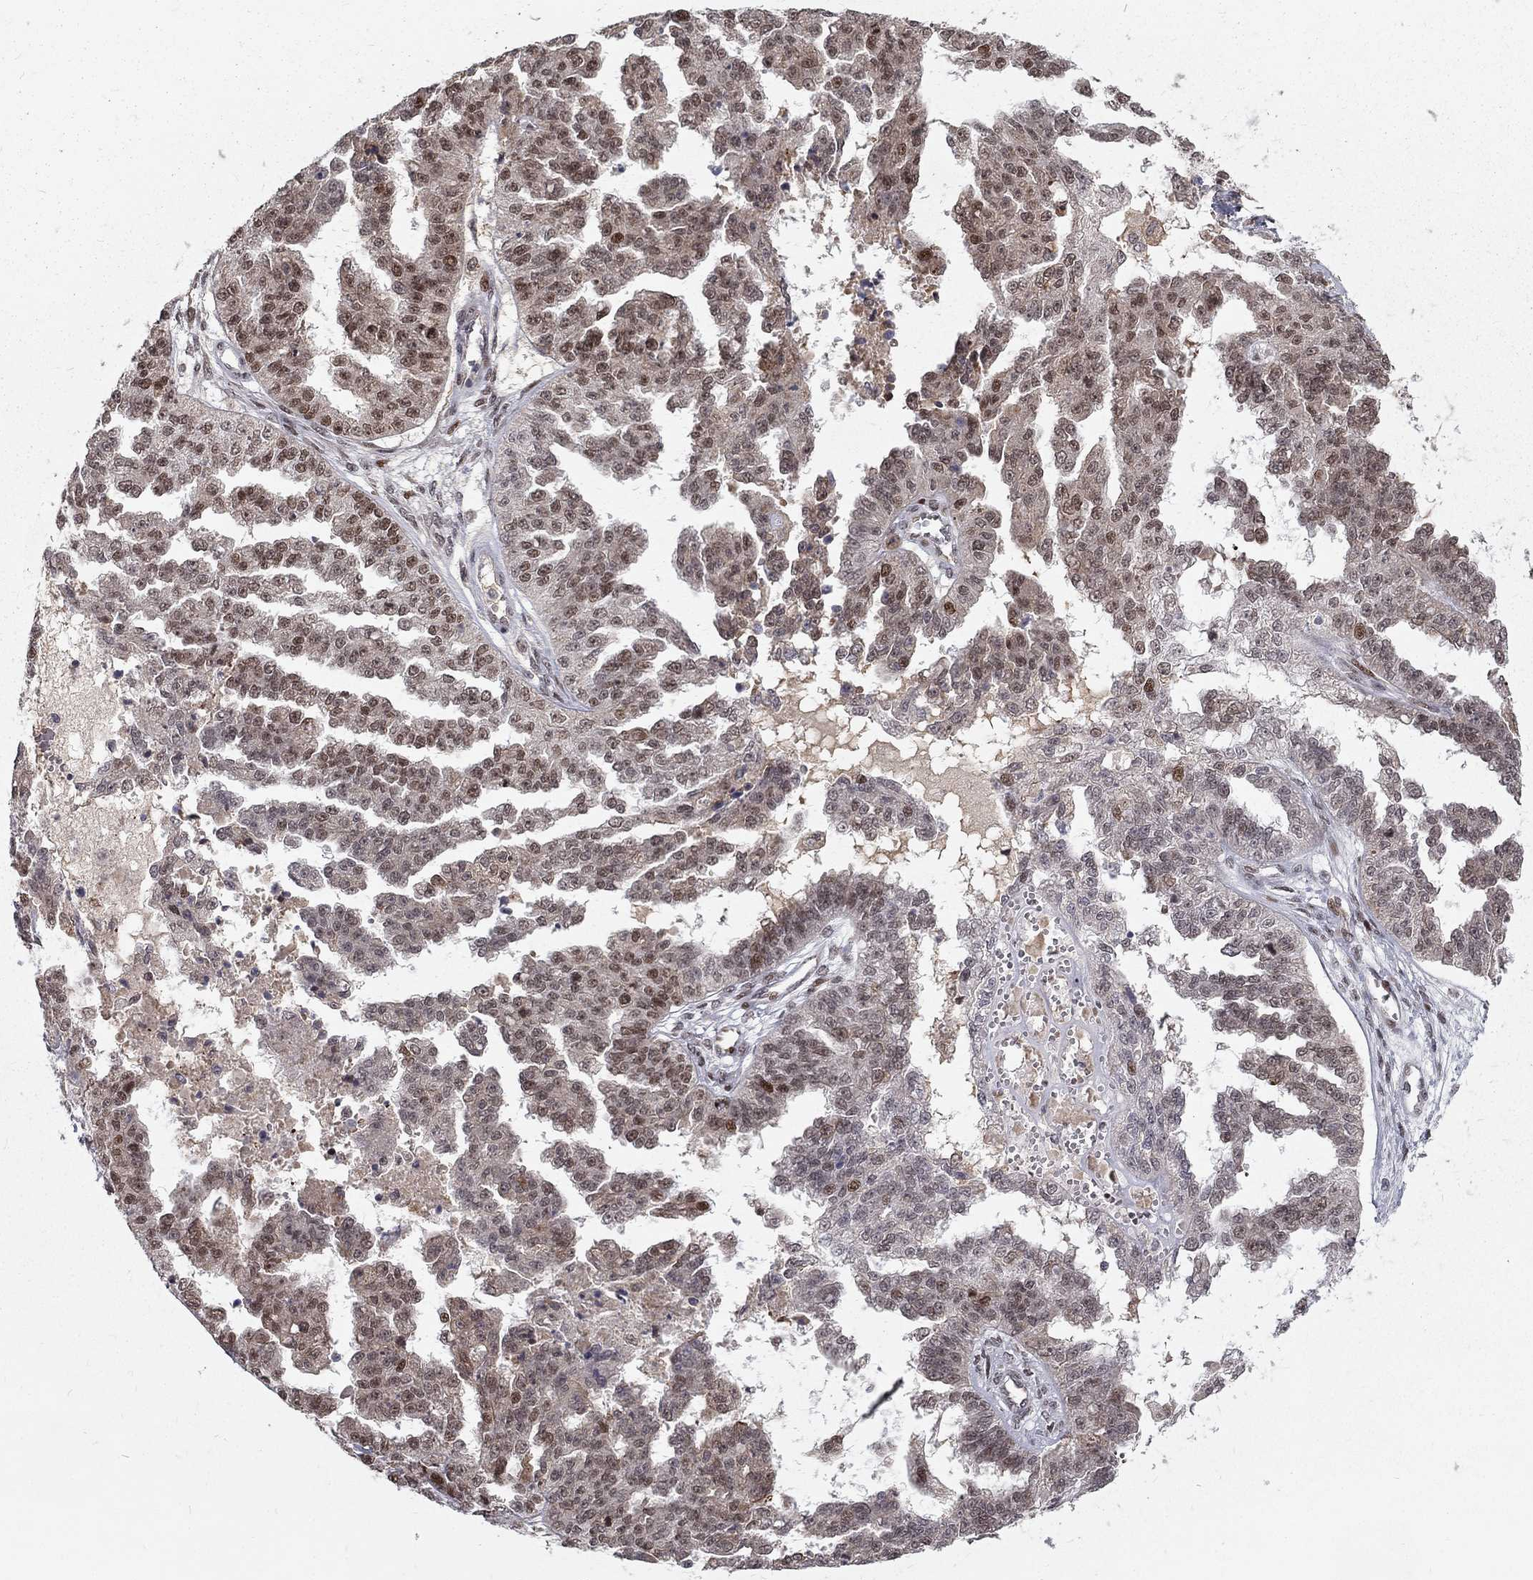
{"staining": {"intensity": "moderate", "quantity": "25%-75%", "location": "nuclear"}, "tissue": "ovarian cancer", "cell_type": "Tumor cells", "image_type": "cancer", "snomed": [{"axis": "morphology", "description": "Cystadenocarcinoma, serous, NOS"}, {"axis": "topography", "description": "Ovary"}], "caption": "An image showing moderate nuclear expression in approximately 25%-75% of tumor cells in ovarian serous cystadenocarcinoma, as visualized by brown immunohistochemical staining.", "gene": "TCEAL1", "patient": {"sex": "female", "age": 58}}